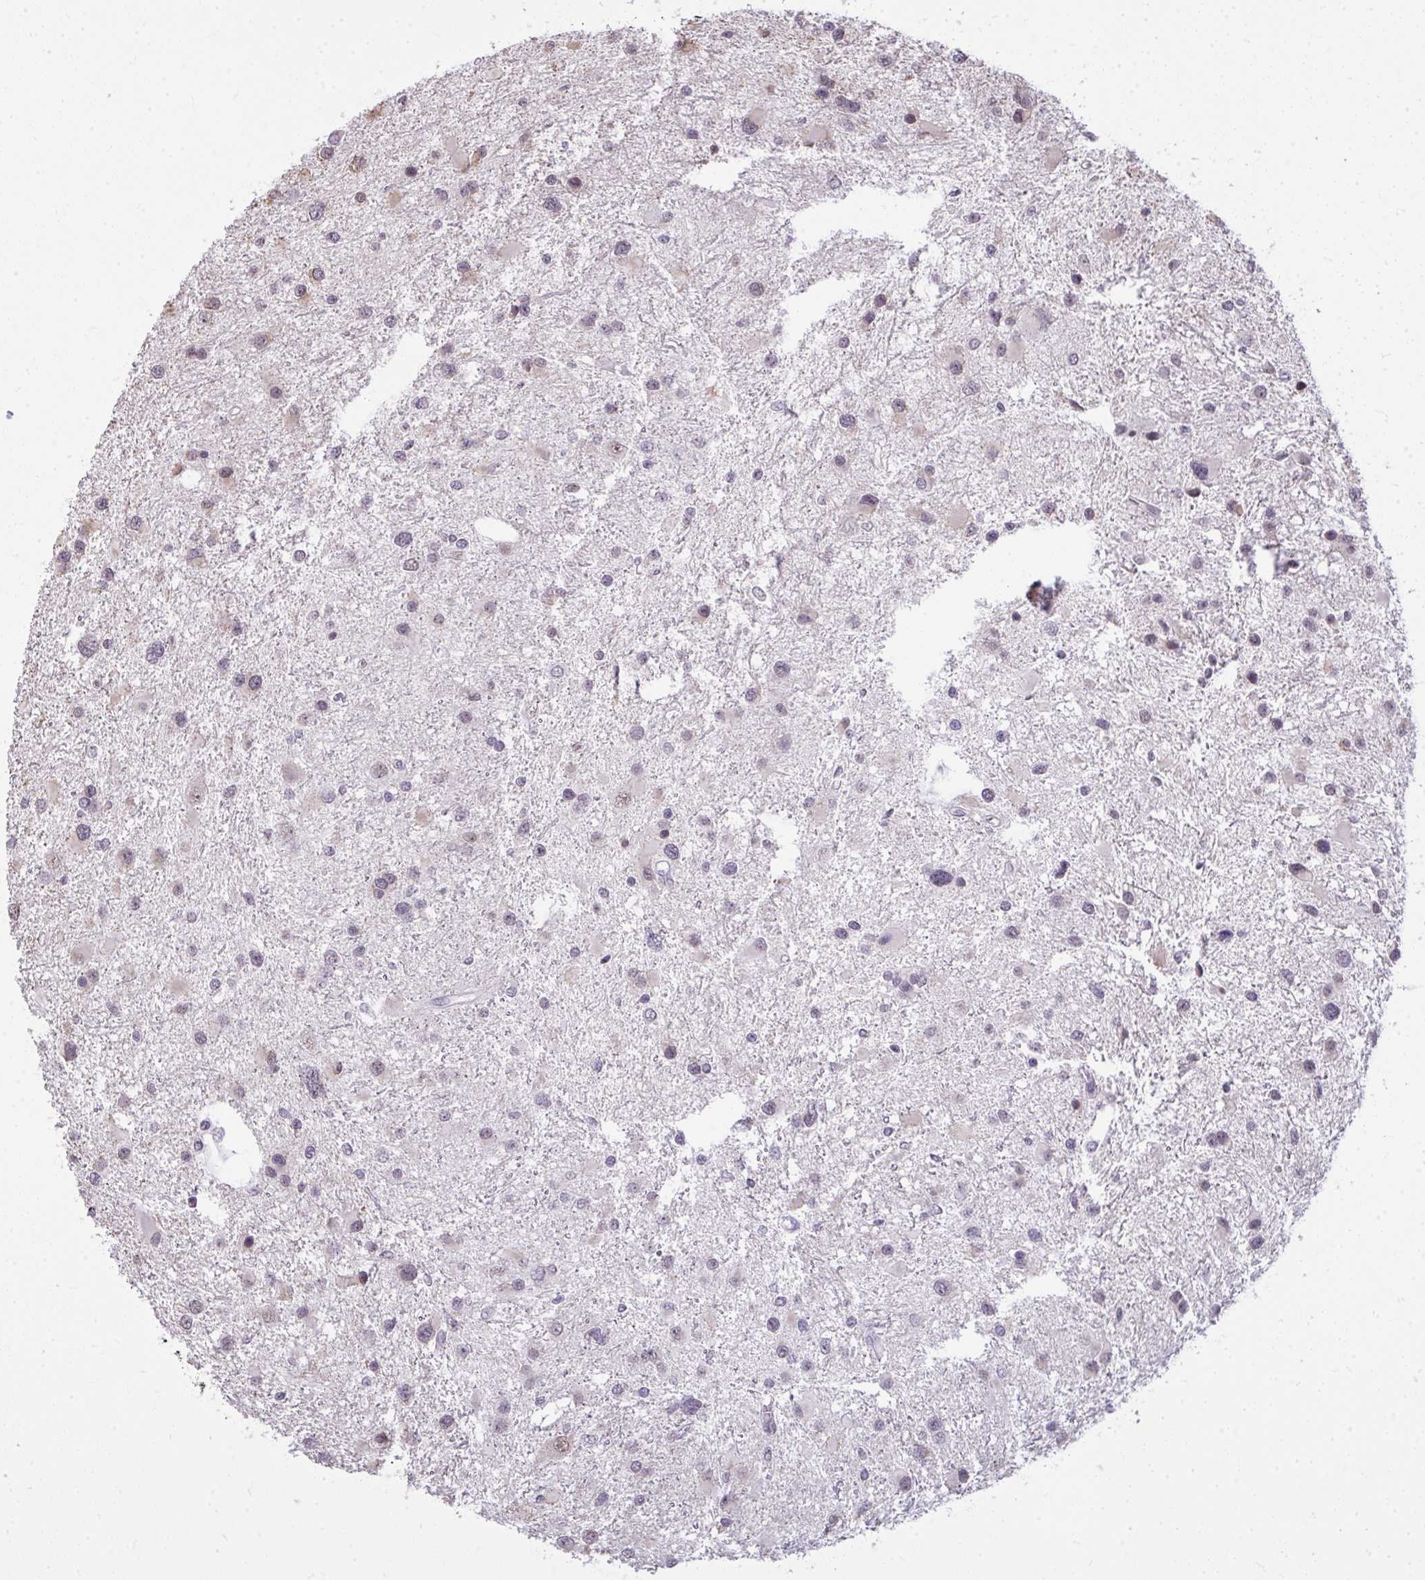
{"staining": {"intensity": "negative", "quantity": "none", "location": "none"}, "tissue": "glioma", "cell_type": "Tumor cells", "image_type": "cancer", "snomed": [{"axis": "morphology", "description": "Glioma, malignant, Low grade"}, {"axis": "topography", "description": "Brain"}], "caption": "Immunohistochemistry (IHC) photomicrograph of neoplastic tissue: glioma stained with DAB (3,3'-diaminobenzidine) displays no significant protein expression in tumor cells.", "gene": "NPPA", "patient": {"sex": "female", "age": 32}}